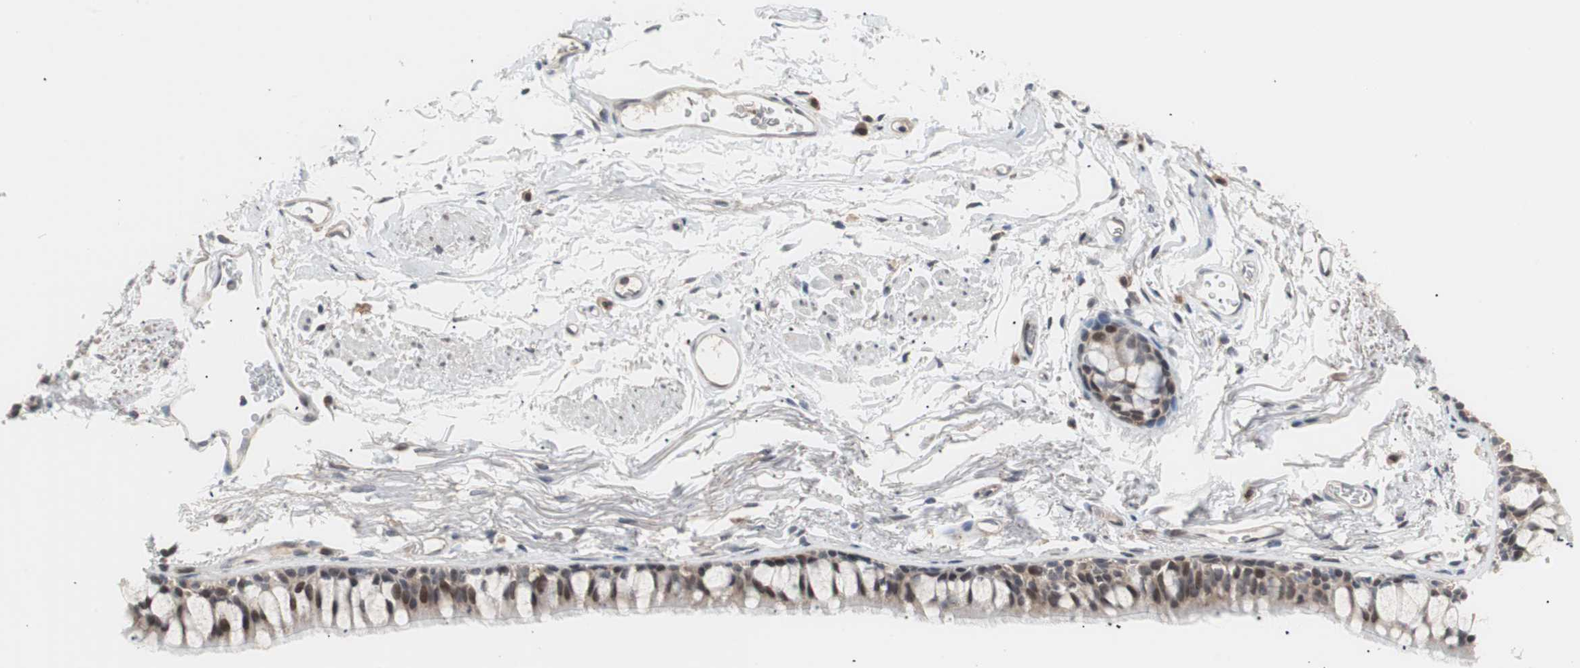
{"staining": {"intensity": "negative", "quantity": "none", "location": "none"}, "tissue": "adipose tissue", "cell_type": "Adipocytes", "image_type": "normal", "snomed": [{"axis": "morphology", "description": "Normal tissue, NOS"}, {"axis": "topography", "description": "Cartilage tissue"}, {"axis": "topography", "description": "Bronchus"}], "caption": "A high-resolution micrograph shows immunohistochemistry staining of normal adipose tissue, which demonstrates no significant positivity in adipocytes. The staining was performed using DAB (3,3'-diaminobenzidine) to visualize the protein expression in brown, while the nuclei were stained in blue with hematoxylin (Magnification: 20x).", "gene": "POLH", "patient": {"sex": "female", "age": 73}}